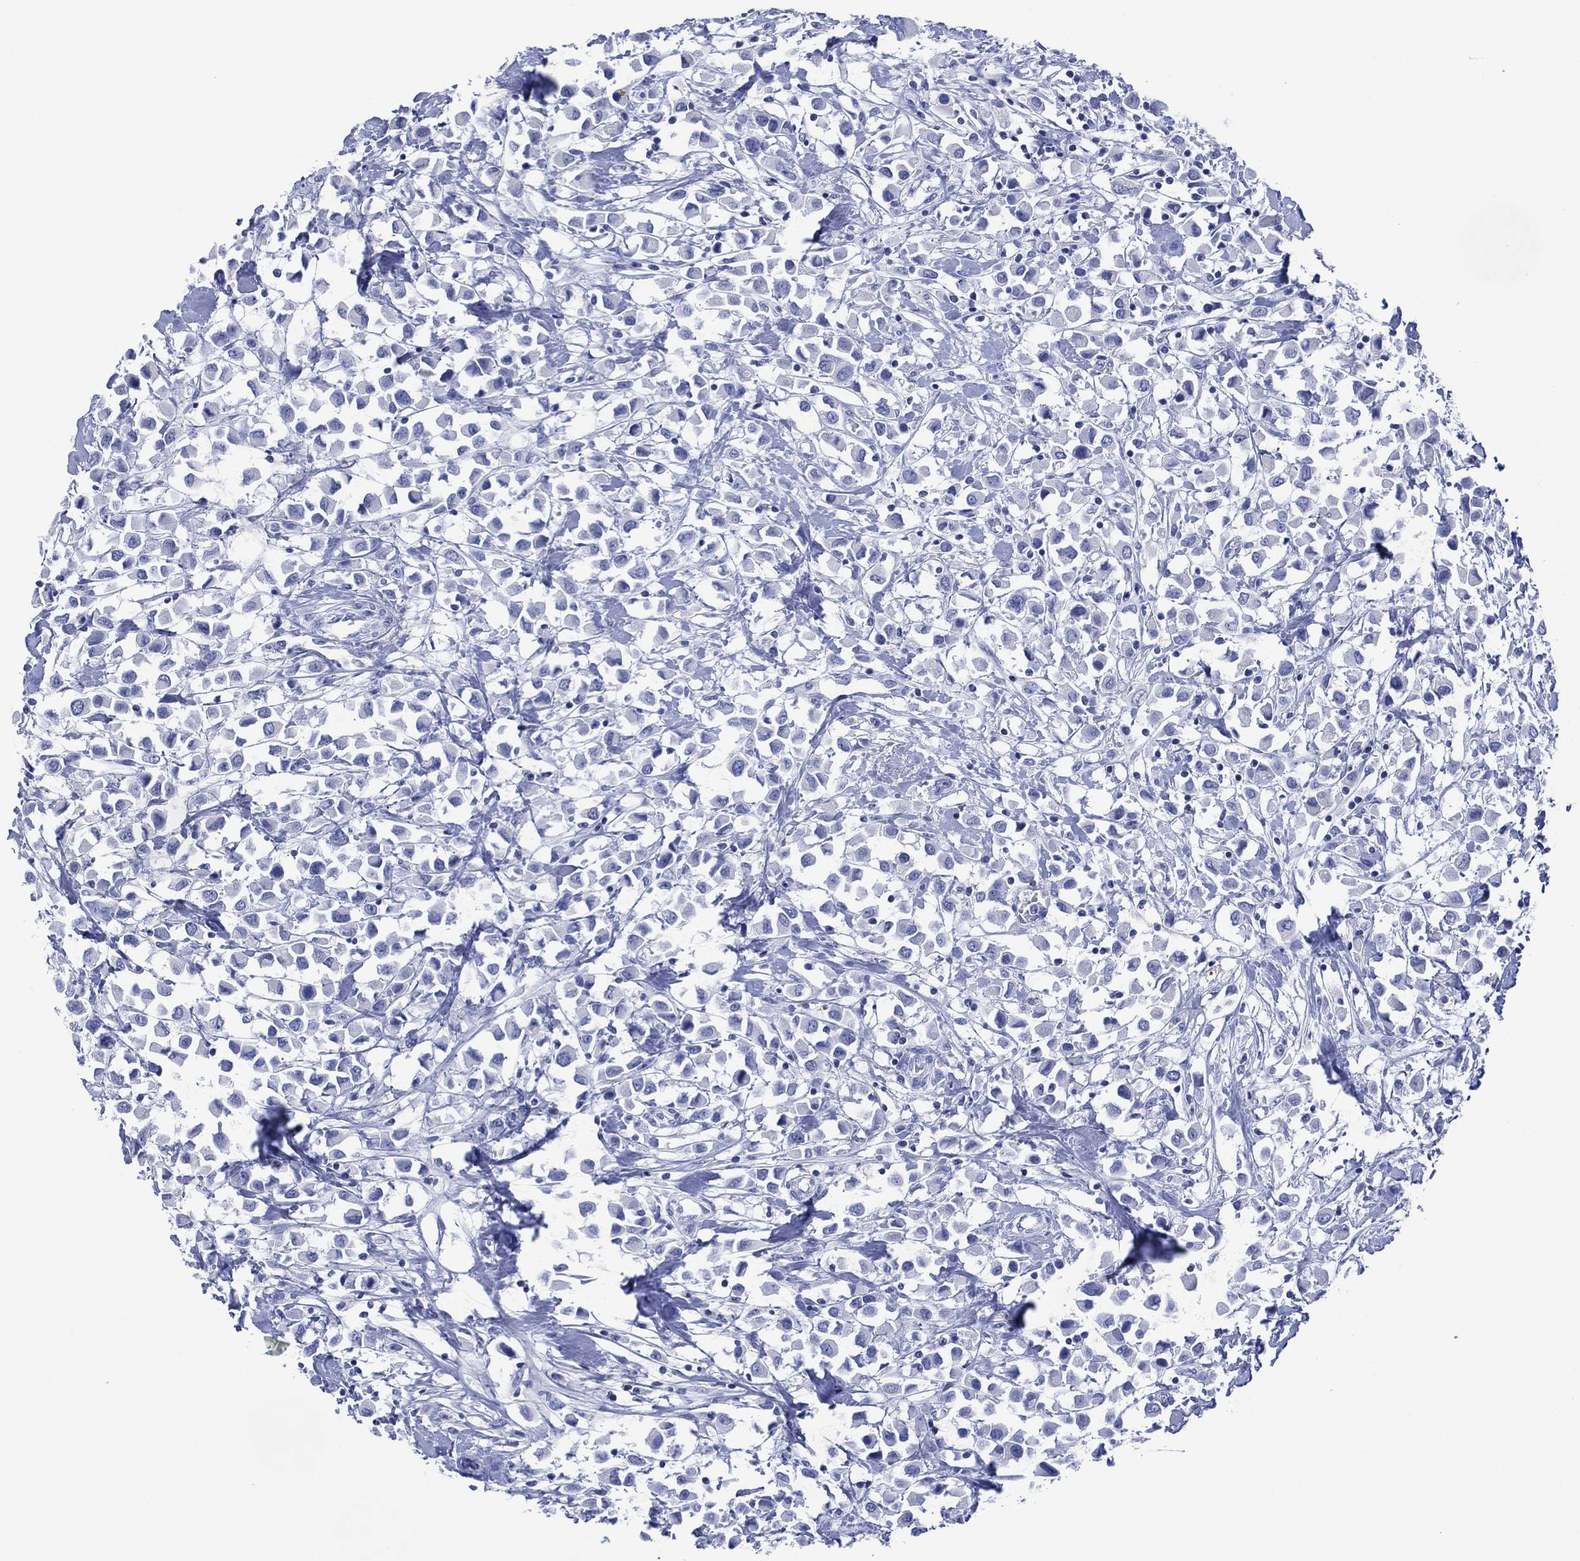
{"staining": {"intensity": "negative", "quantity": "none", "location": "none"}, "tissue": "breast cancer", "cell_type": "Tumor cells", "image_type": "cancer", "snomed": [{"axis": "morphology", "description": "Duct carcinoma"}, {"axis": "topography", "description": "Breast"}], "caption": "IHC image of human infiltrating ductal carcinoma (breast) stained for a protein (brown), which shows no expression in tumor cells.", "gene": "DPP4", "patient": {"sex": "female", "age": 61}}